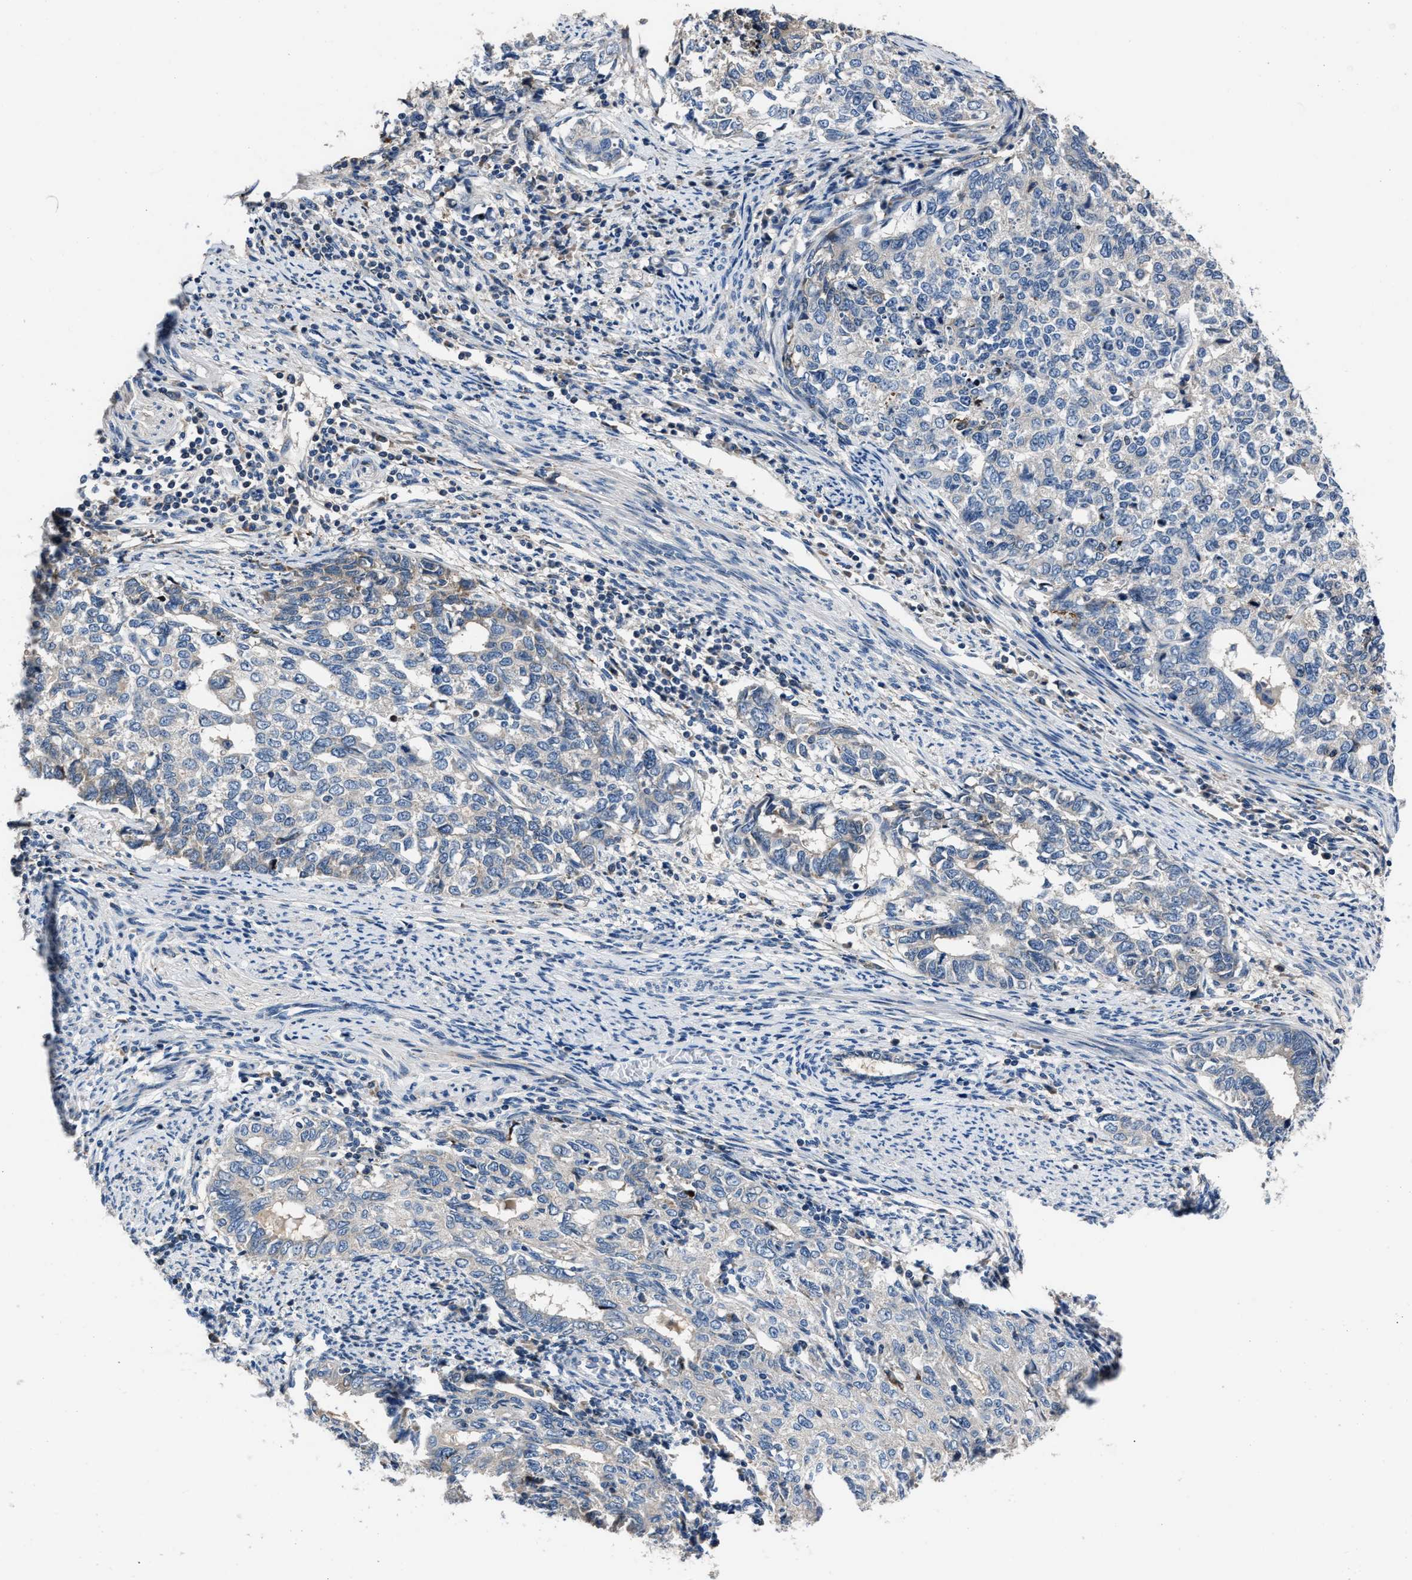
{"staining": {"intensity": "weak", "quantity": "<25%", "location": "cytoplasmic/membranous"}, "tissue": "cervical cancer", "cell_type": "Tumor cells", "image_type": "cancer", "snomed": [{"axis": "morphology", "description": "Squamous cell carcinoma, NOS"}, {"axis": "topography", "description": "Cervix"}], "caption": "This is an immunohistochemistry (IHC) micrograph of human cervical cancer. There is no staining in tumor cells.", "gene": "DNAJC24", "patient": {"sex": "female", "age": 63}}